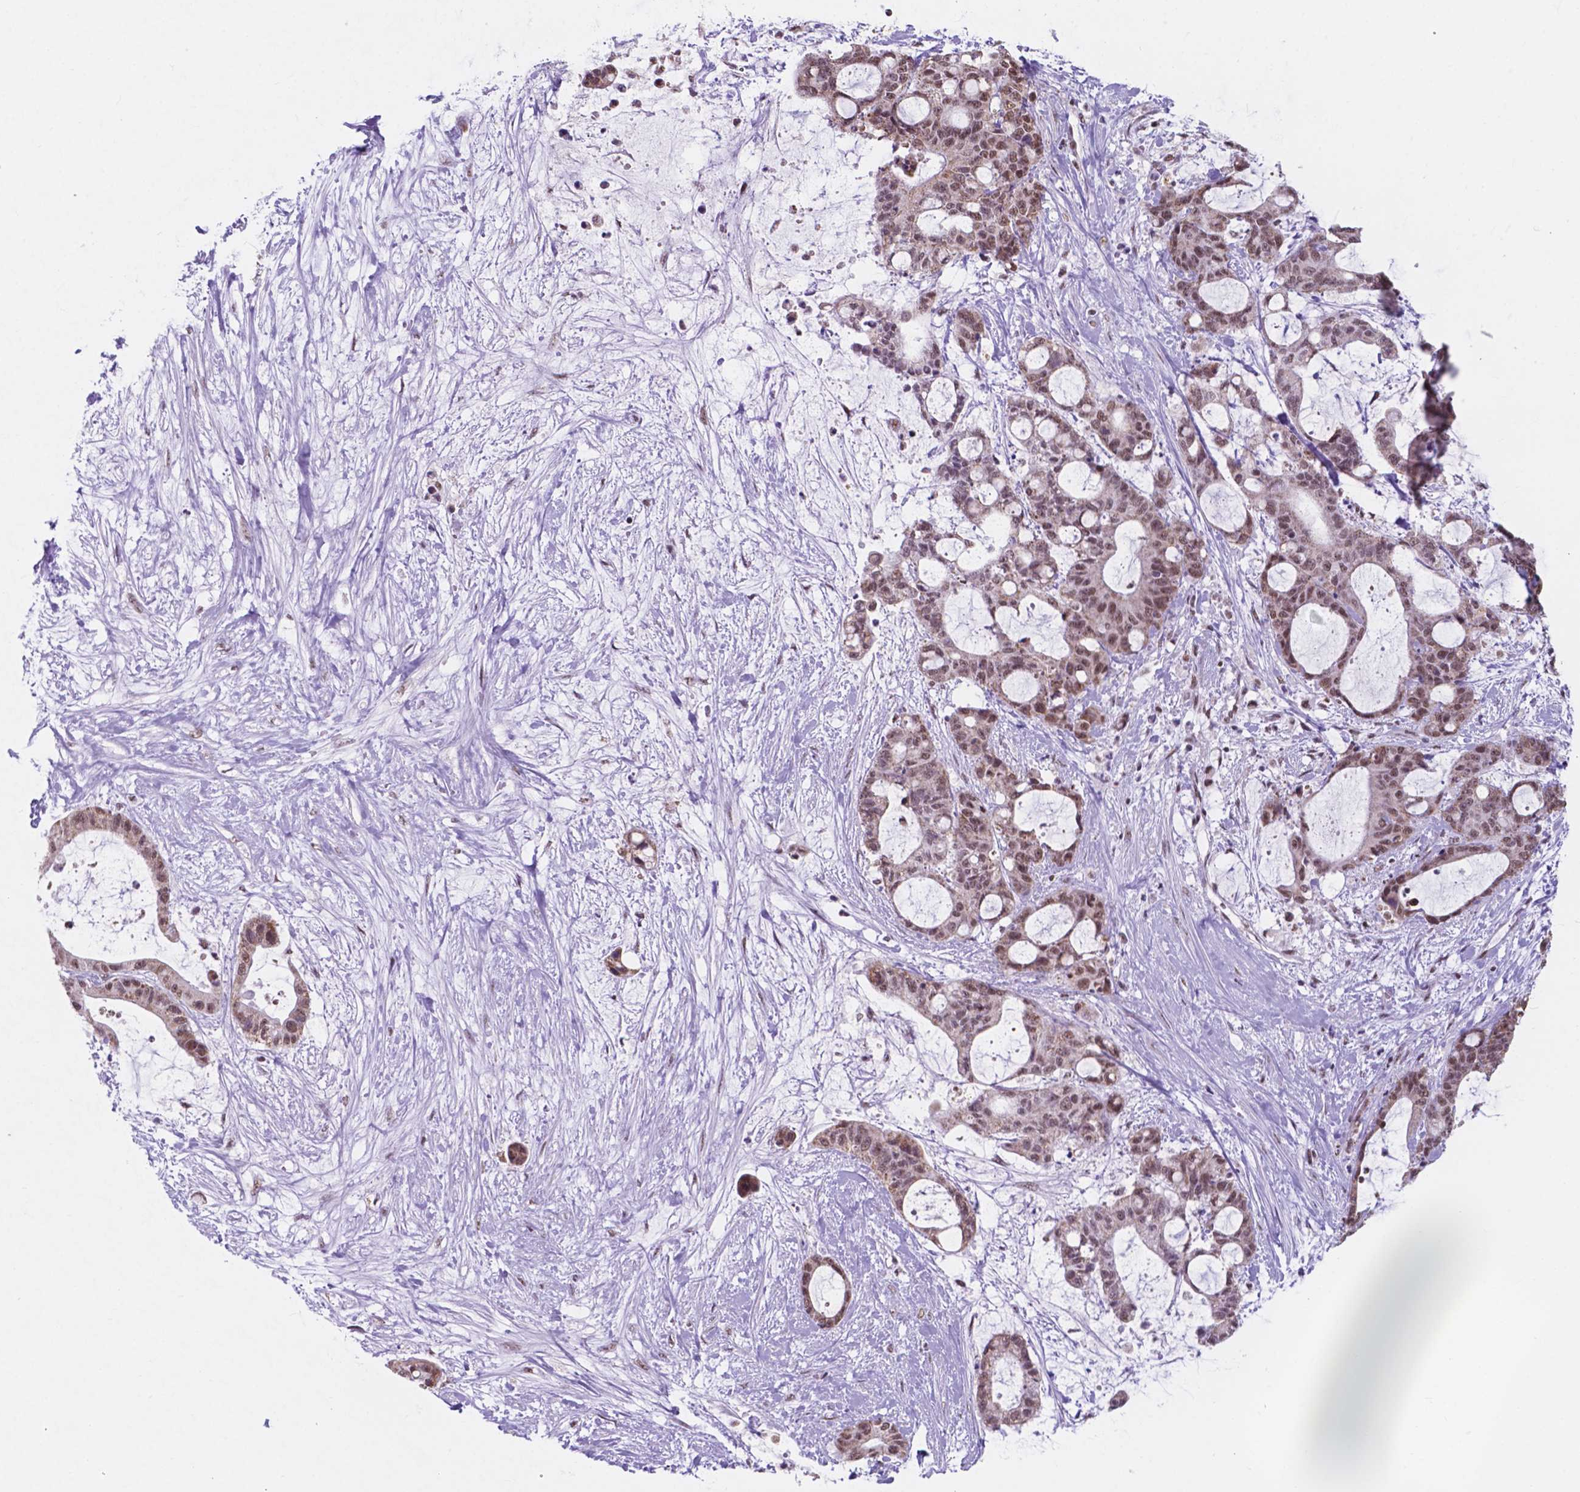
{"staining": {"intensity": "moderate", "quantity": ">75%", "location": "nuclear"}, "tissue": "liver cancer", "cell_type": "Tumor cells", "image_type": "cancer", "snomed": [{"axis": "morphology", "description": "Normal tissue, NOS"}, {"axis": "morphology", "description": "Cholangiocarcinoma"}, {"axis": "topography", "description": "Liver"}, {"axis": "topography", "description": "Peripheral nerve tissue"}], "caption": "Human cholangiocarcinoma (liver) stained with a brown dye shows moderate nuclear positive expression in about >75% of tumor cells.", "gene": "BCAS2", "patient": {"sex": "female", "age": 73}}